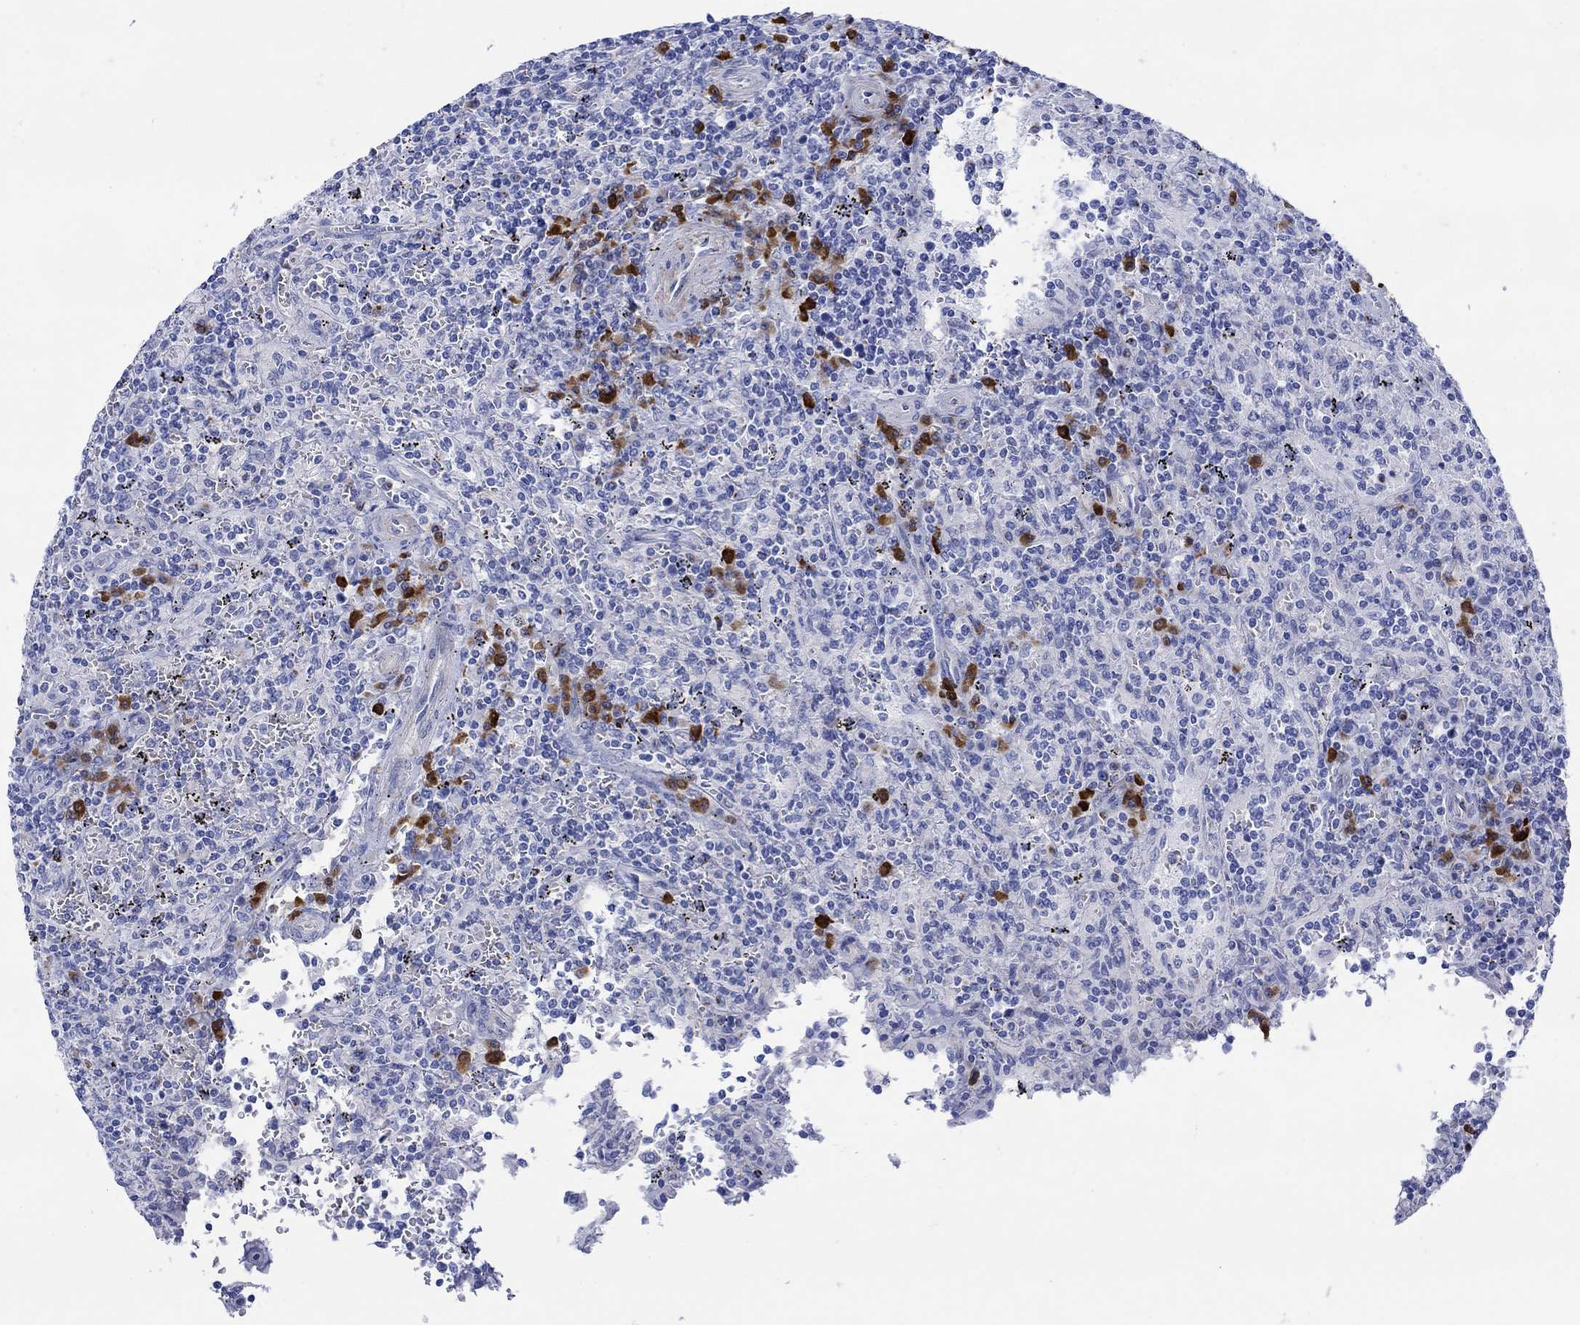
{"staining": {"intensity": "negative", "quantity": "none", "location": "none"}, "tissue": "lymphoma", "cell_type": "Tumor cells", "image_type": "cancer", "snomed": [{"axis": "morphology", "description": "Malignant lymphoma, non-Hodgkin's type, Low grade"}, {"axis": "topography", "description": "Spleen"}], "caption": "This image is of lymphoma stained with IHC to label a protein in brown with the nuclei are counter-stained blue. There is no positivity in tumor cells.", "gene": "ANKMY1", "patient": {"sex": "male", "age": 62}}